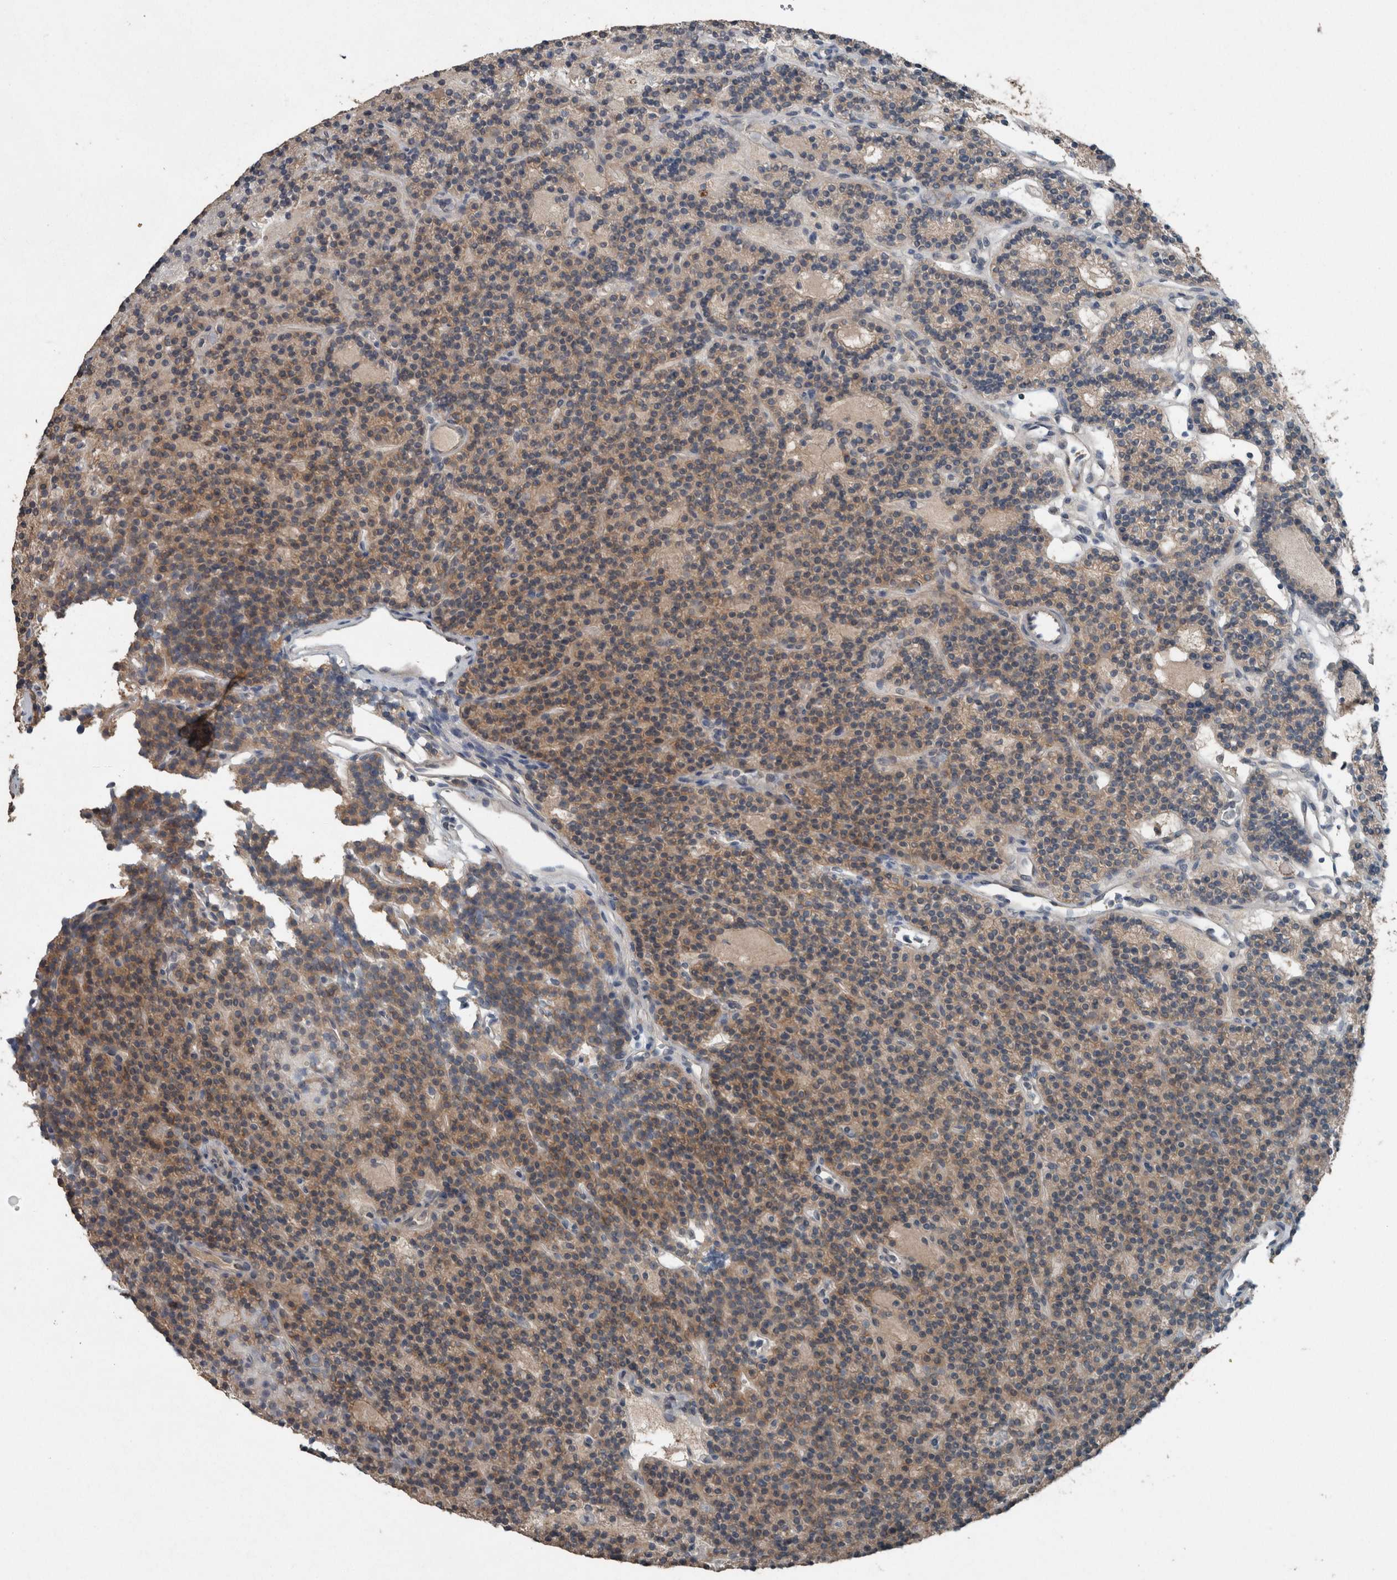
{"staining": {"intensity": "moderate", "quantity": "25%-75%", "location": "cytoplasmic/membranous"}, "tissue": "parathyroid gland", "cell_type": "Glandular cells", "image_type": "normal", "snomed": [{"axis": "morphology", "description": "Normal tissue, NOS"}, {"axis": "topography", "description": "Parathyroid gland"}], "caption": "A high-resolution photomicrograph shows immunohistochemistry staining of benign parathyroid gland, which demonstrates moderate cytoplasmic/membranous positivity in about 25%-75% of glandular cells. (Stains: DAB (3,3'-diaminobenzidine) in brown, nuclei in blue, Microscopy: brightfield microscopy at high magnification).", "gene": "KNTC1", "patient": {"sex": "male", "age": 75}}